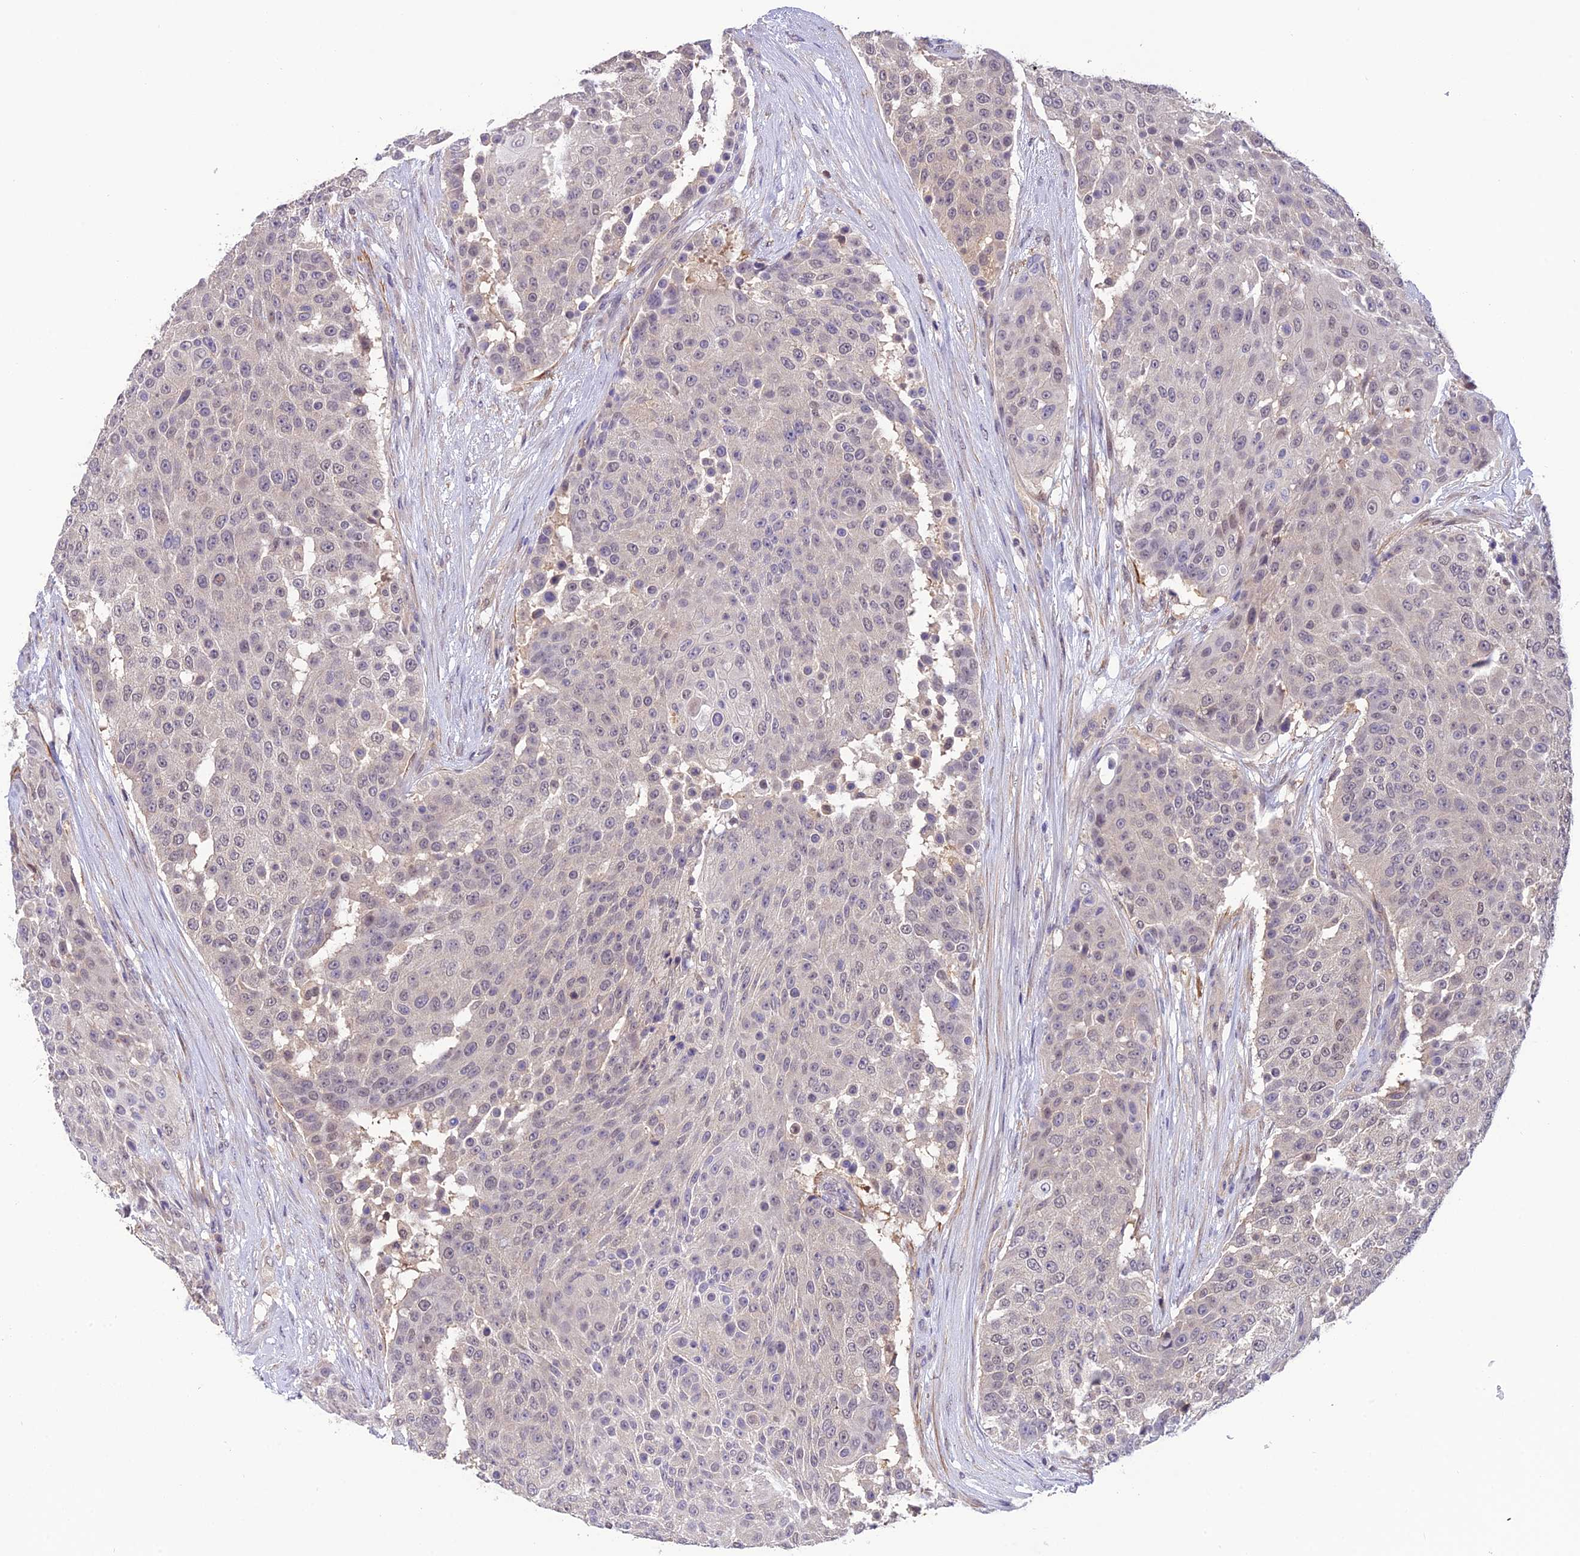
{"staining": {"intensity": "negative", "quantity": "none", "location": "none"}, "tissue": "urothelial cancer", "cell_type": "Tumor cells", "image_type": "cancer", "snomed": [{"axis": "morphology", "description": "Urothelial carcinoma, High grade"}, {"axis": "topography", "description": "Urinary bladder"}], "caption": "Immunohistochemical staining of human high-grade urothelial carcinoma displays no significant staining in tumor cells.", "gene": "PSMB3", "patient": {"sex": "female", "age": 63}}